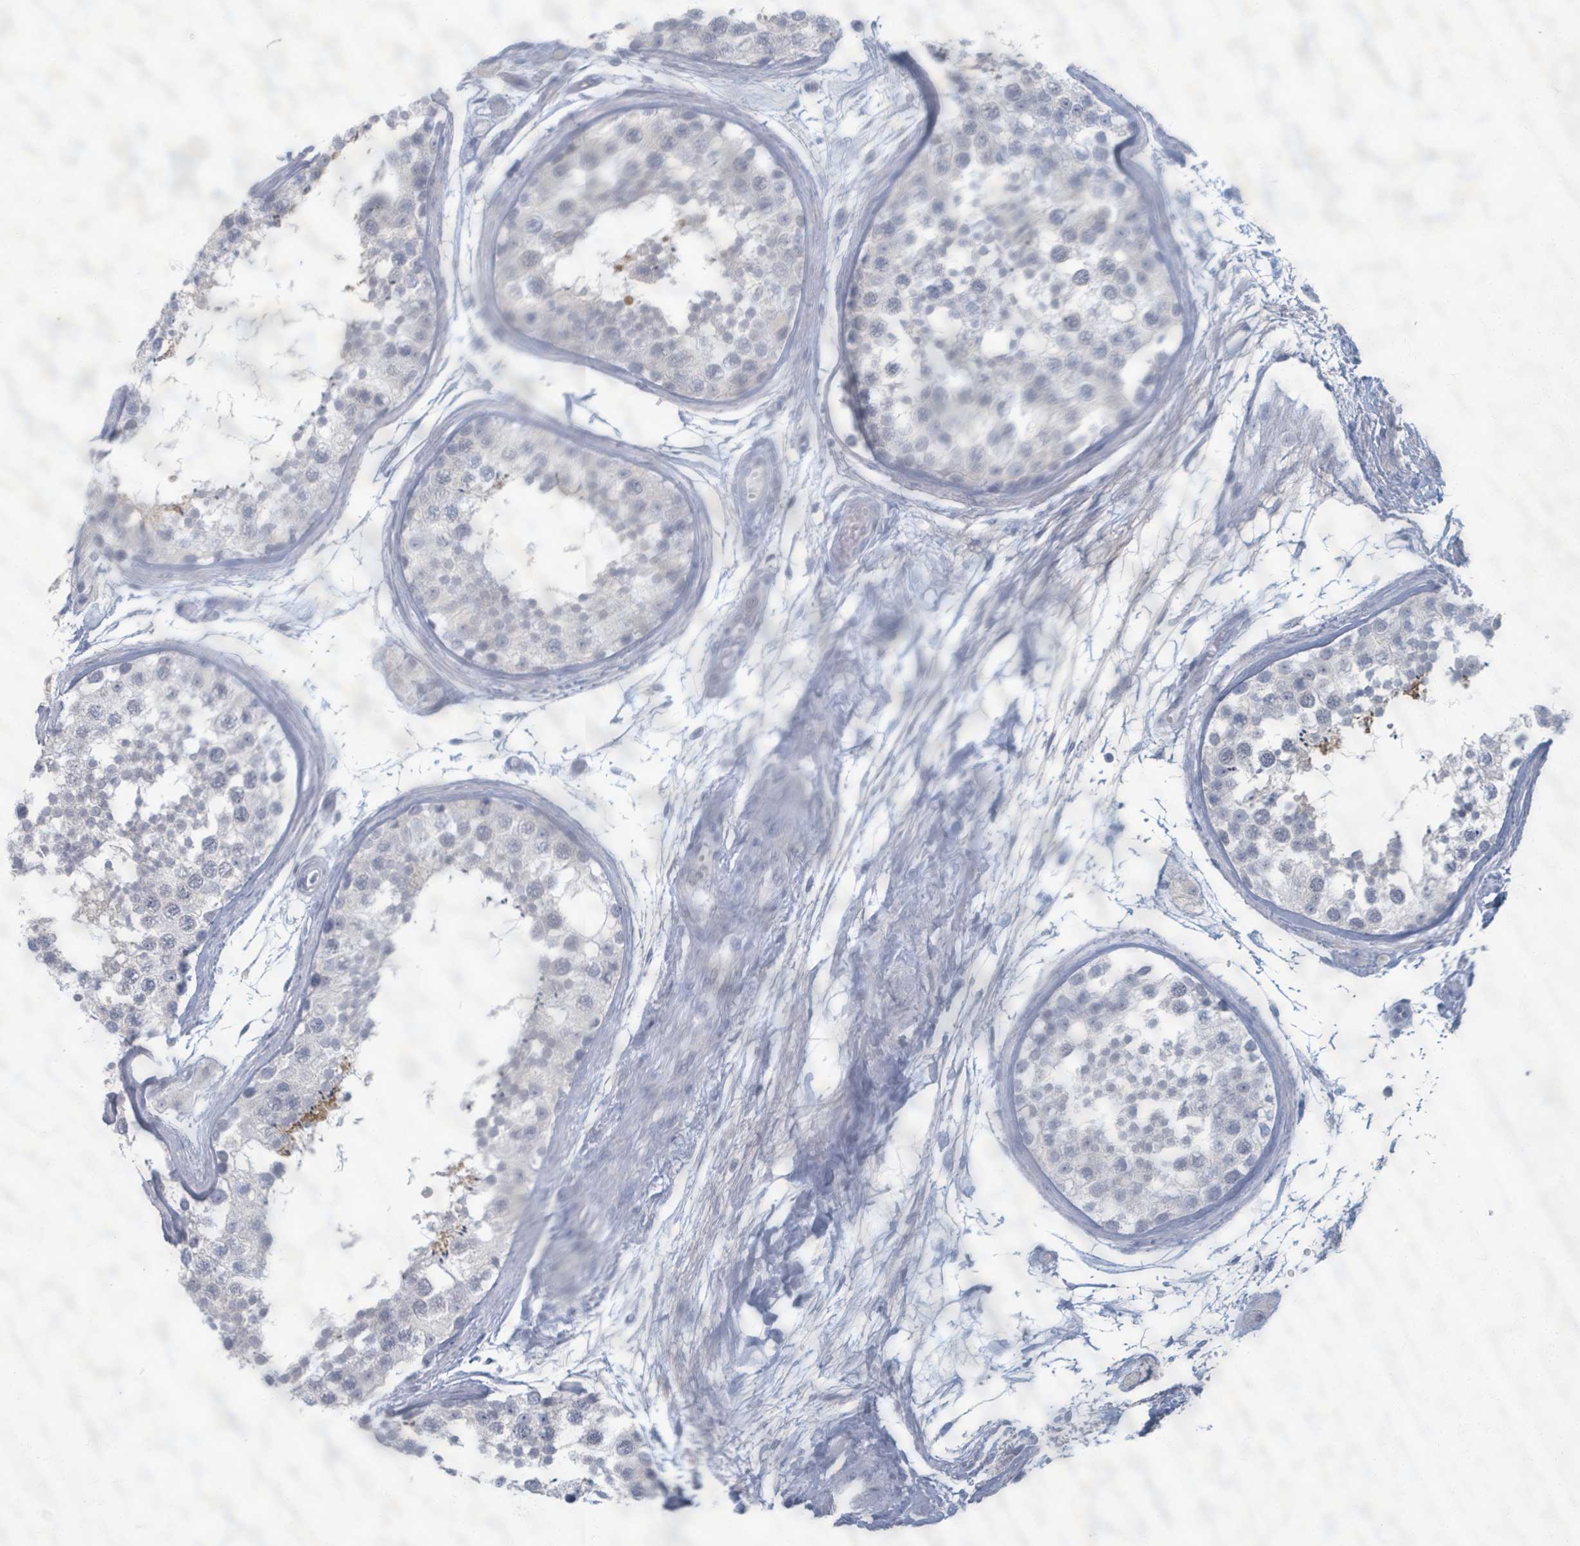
{"staining": {"intensity": "weak", "quantity": "<25%", "location": "cytoplasmic/membranous"}, "tissue": "testis", "cell_type": "Cells in seminiferous ducts", "image_type": "normal", "snomed": [{"axis": "morphology", "description": "Normal tissue, NOS"}, {"axis": "topography", "description": "Testis"}], "caption": "A histopathology image of human testis is negative for staining in cells in seminiferous ducts. (Brightfield microscopy of DAB immunohistochemistry (IHC) at high magnification).", "gene": "WNT11", "patient": {"sex": "male", "age": 56}}